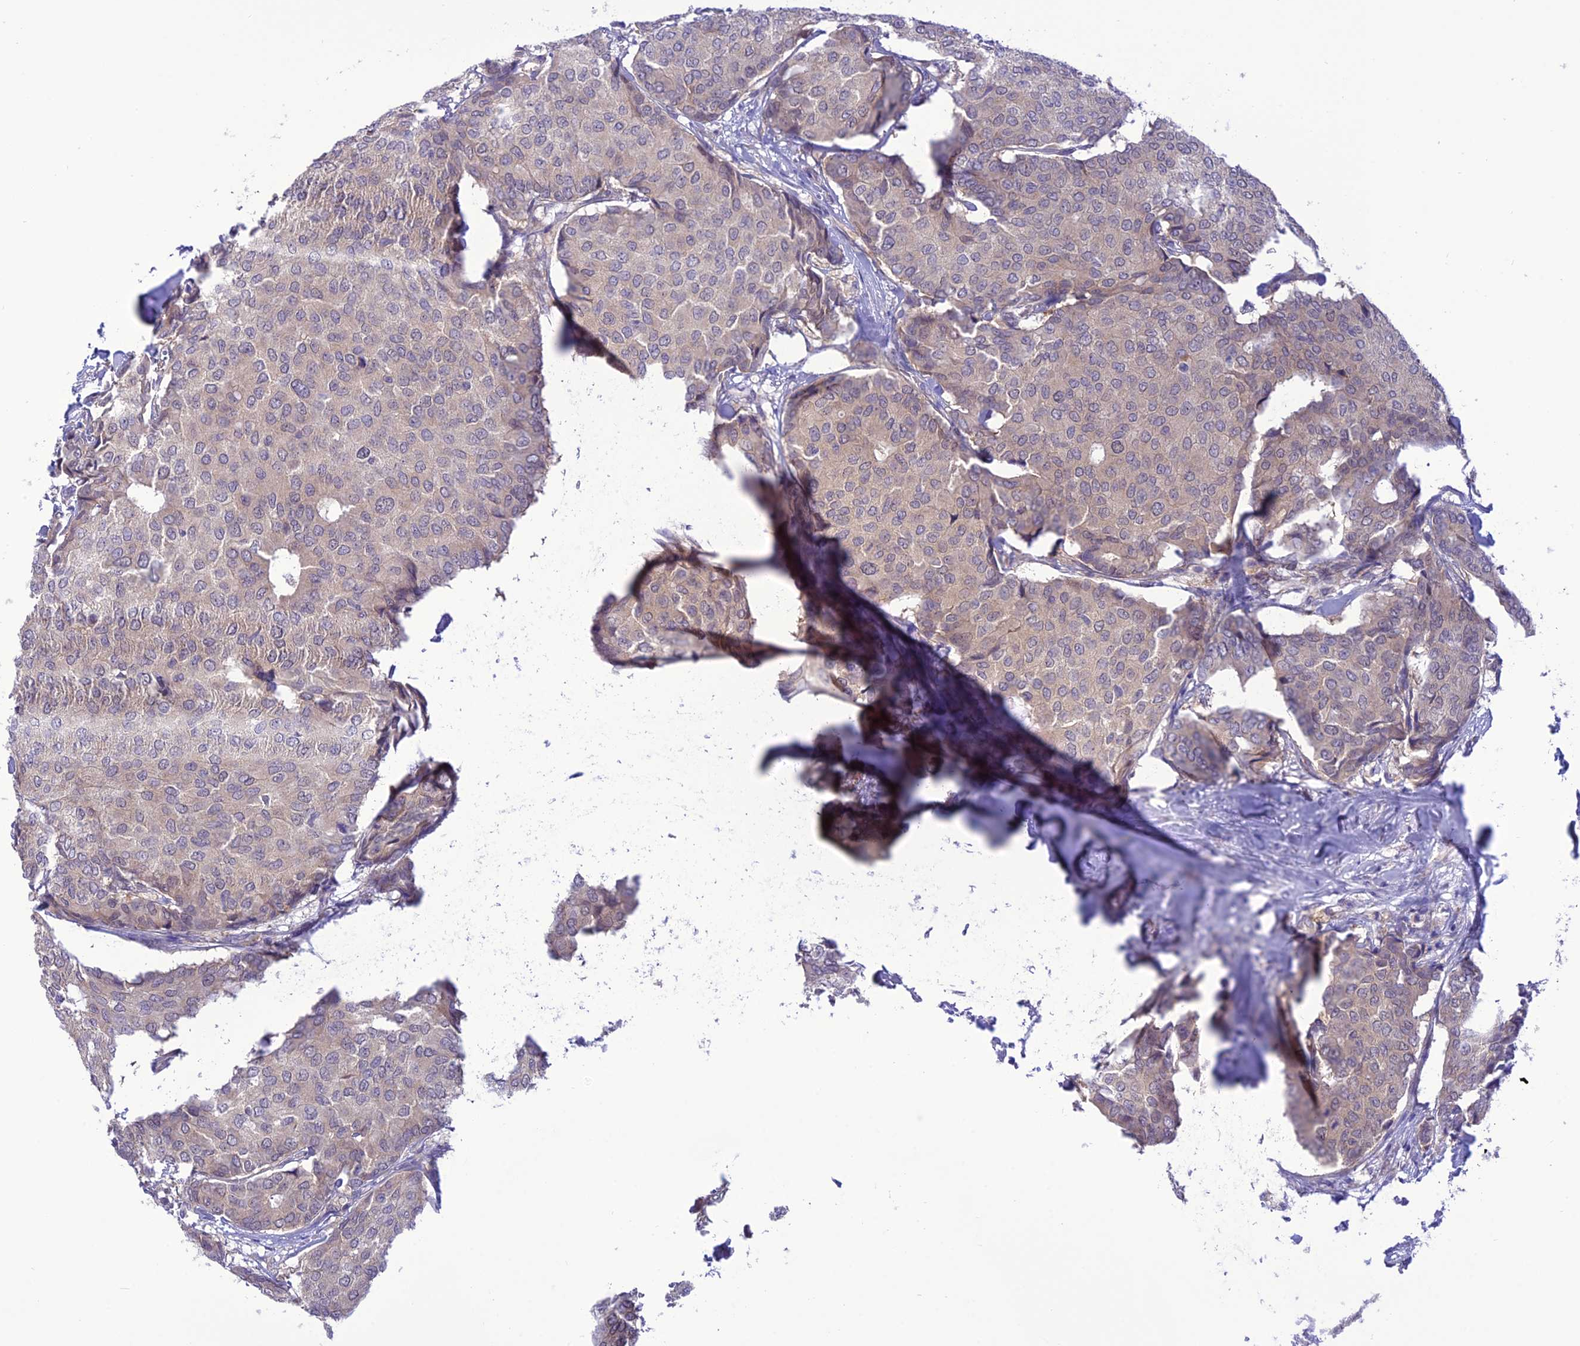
{"staining": {"intensity": "negative", "quantity": "none", "location": "none"}, "tissue": "breast cancer", "cell_type": "Tumor cells", "image_type": "cancer", "snomed": [{"axis": "morphology", "description": "Duct carcinoma"}, {"axis": "topography", "description": "Breast"}], "caption": "Invasive ductal carcinoma (breast) was stained to show a protein in brown. There is no significant staining in tumor cells.", "gene": "RNF126", "patient": {"sex": "female", "age": 75}}